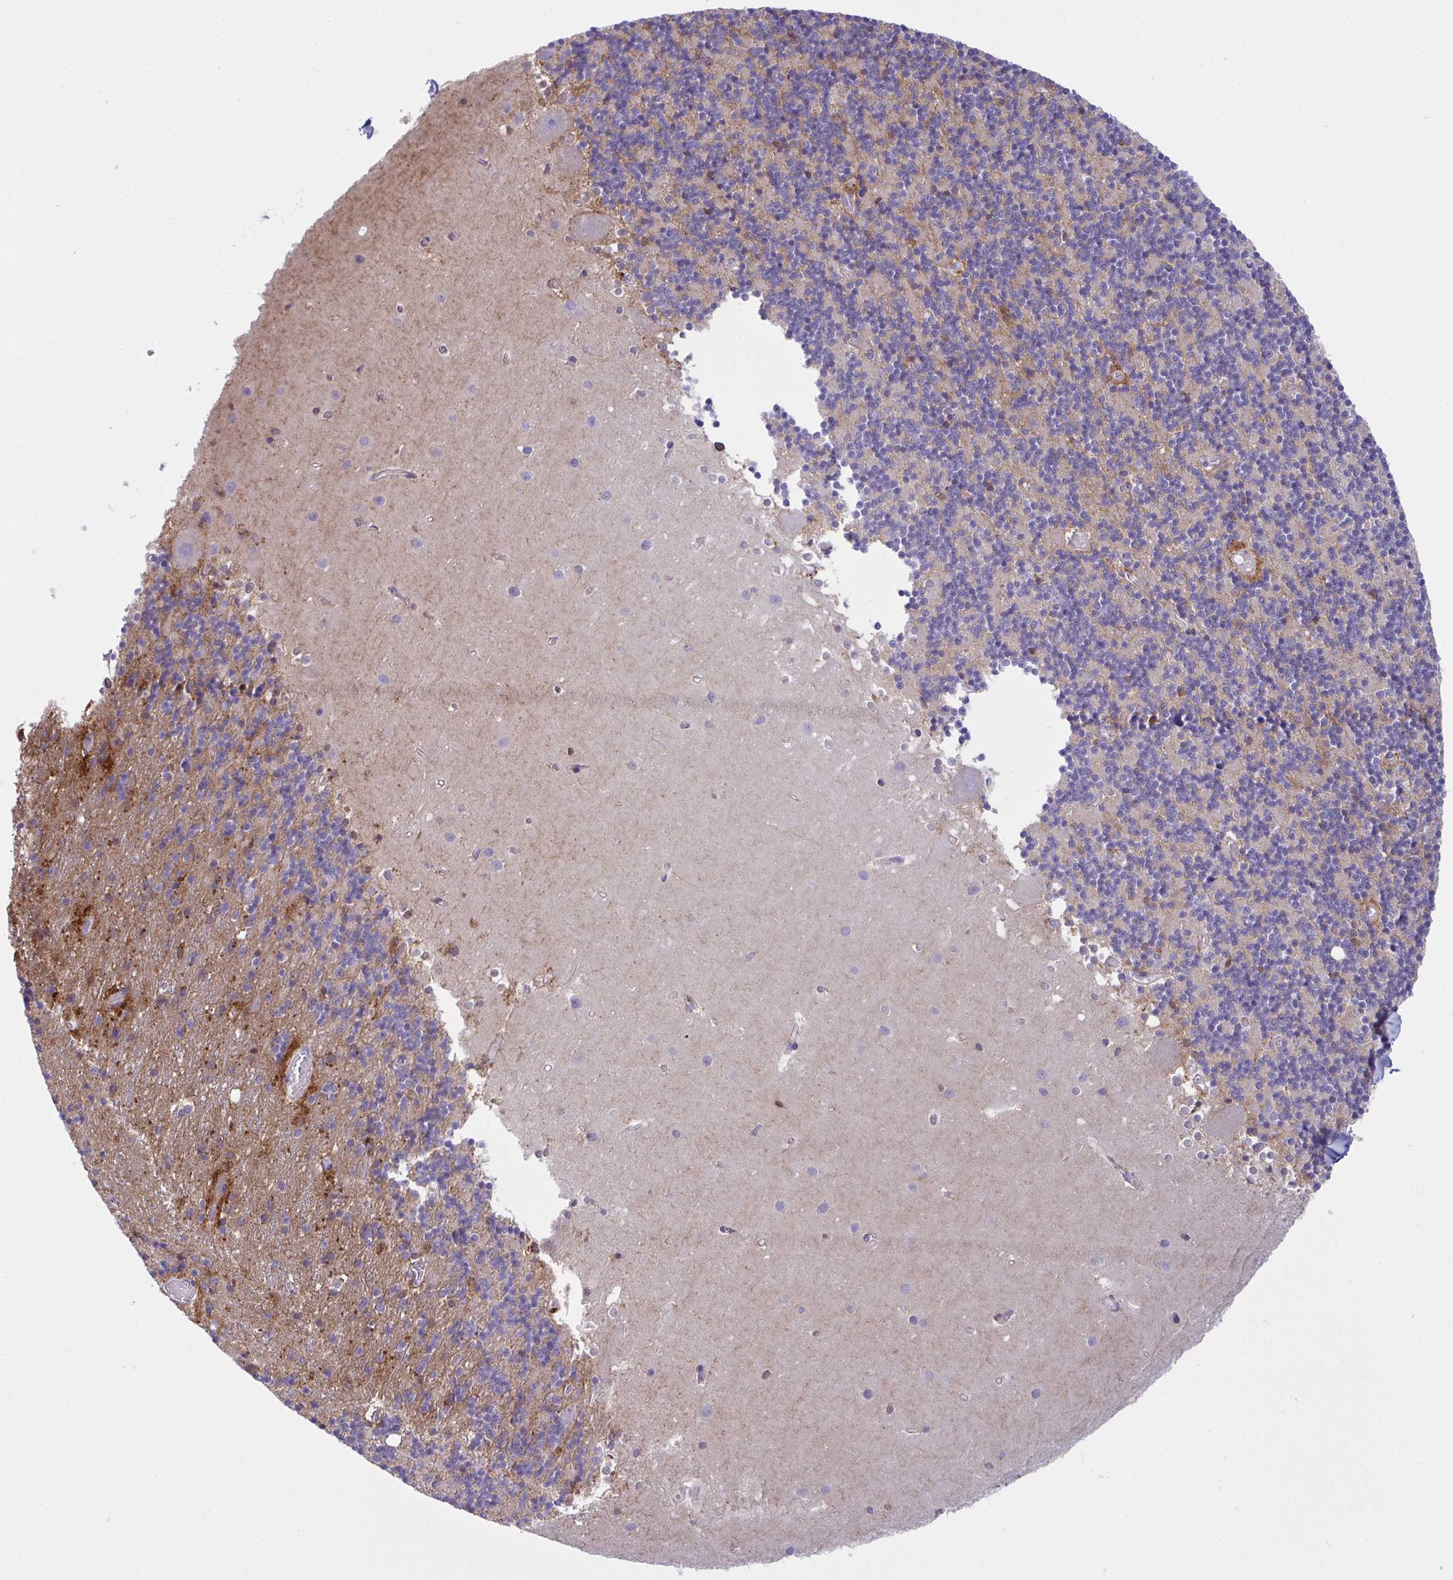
{"staining": {"intensity": "moderate", "quantity": "25%-75%", "location": "cytoplasmic/membranous"}, "tissue": "cerebellum", "cell_type": "Cells in granular layer", "image_type": "normal", "snomed": [{"axis": "morphology", "description": "Normal tissue, NOS"}, {"axis": "topography", "description": "Cerebellum"}], "caption": "Cerebellum was stained to show a protein in brown. There is medium levels of moderate cytoplasmic/membranous staining in about 25%-75% of cells in granular layer. The protein of interest is stained brown, and the nuclei are stained in blue (DAB IHC with brightfield microscopy, high magnification).", "gene": "TSC22D3", "patient": {"sex": "male", "age": 54}}